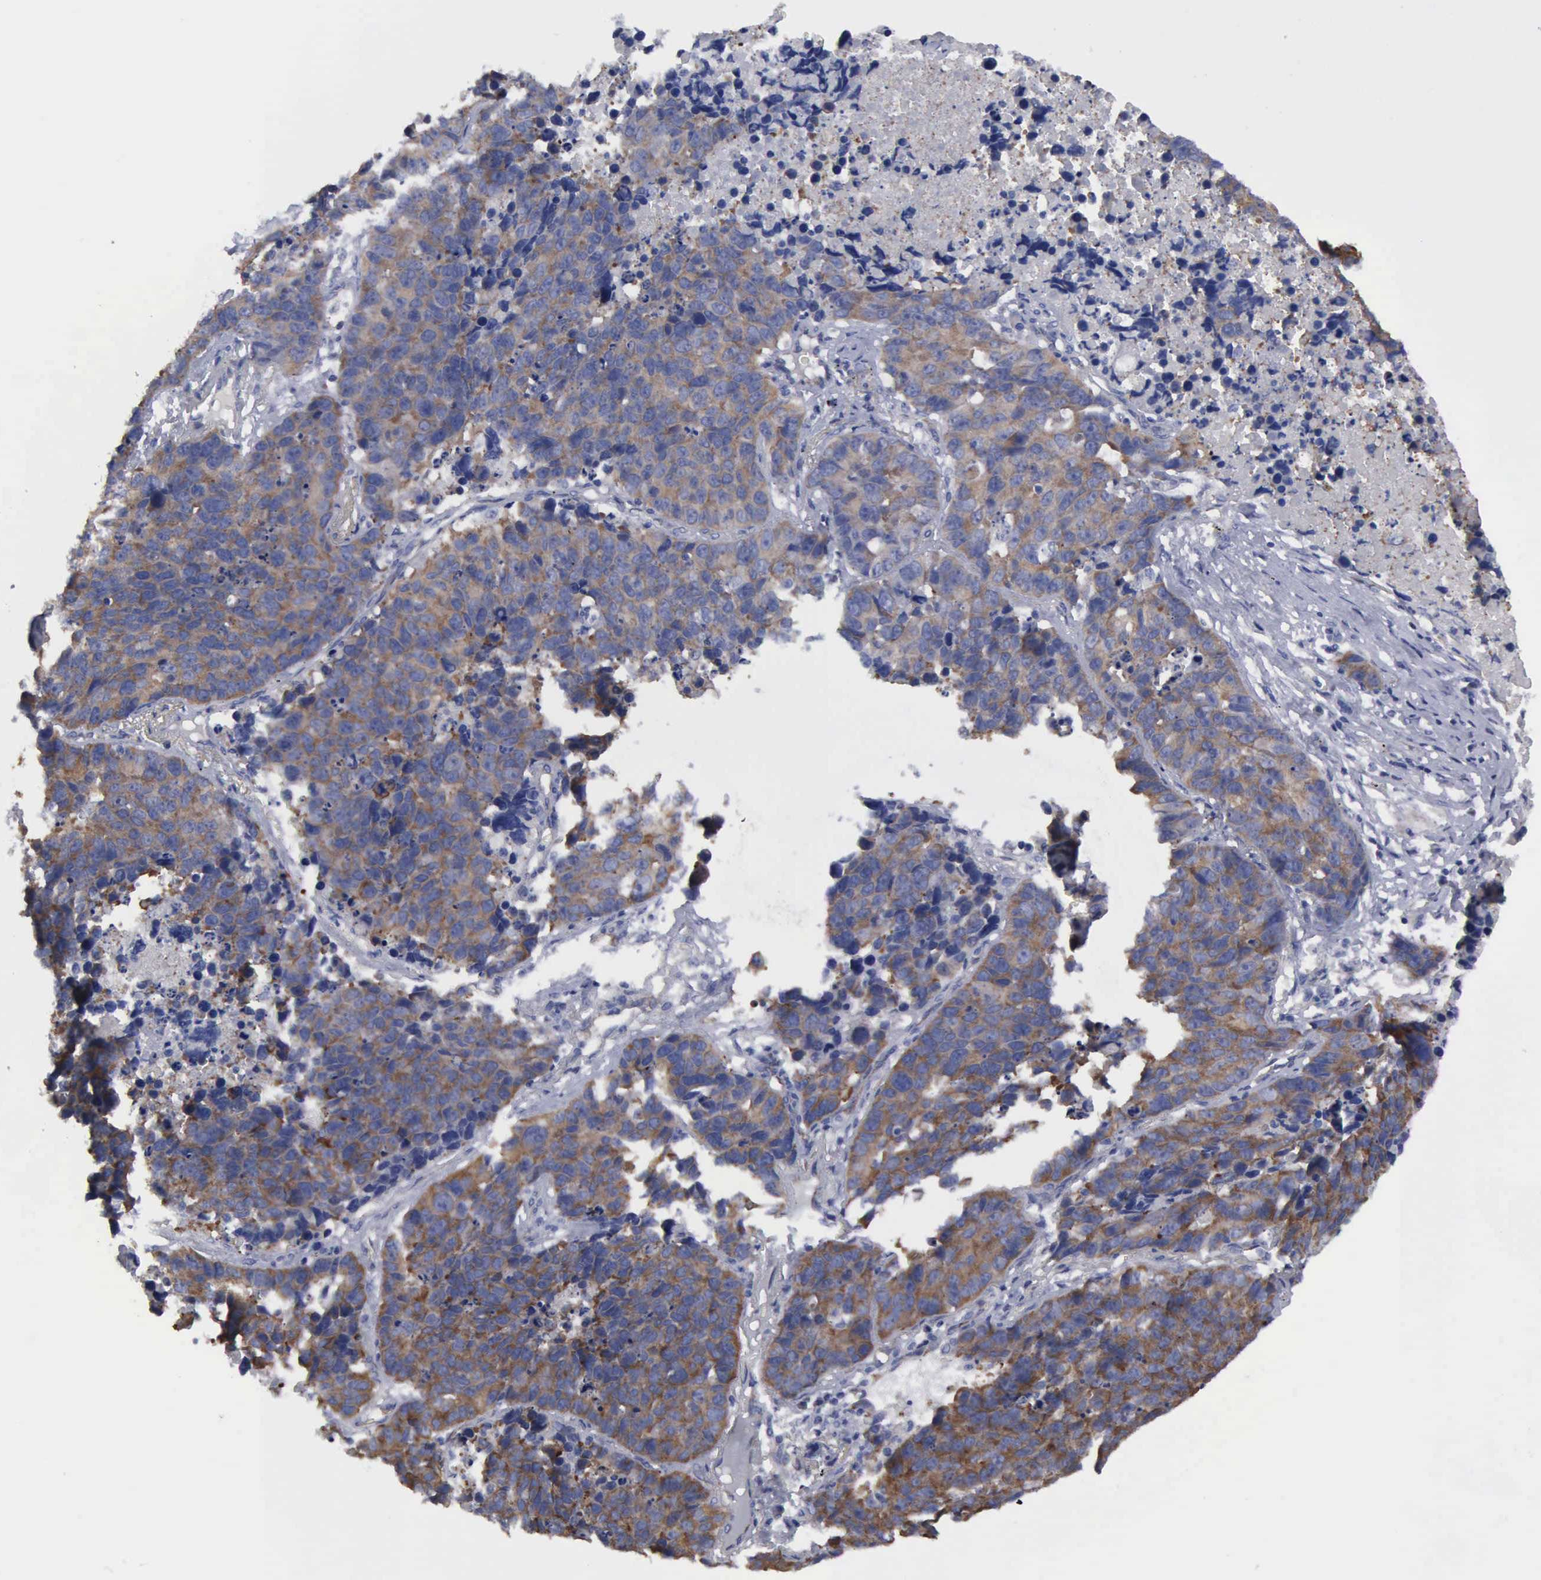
{"staining": {"intensity": "moderate", "quantity": ">75%", "location": "cytoplasmic/membranous"}, "tissue": "lung cancer", "cell_type": "Tumor cells", "image_type": "cancer", "snomed": [{"axis": "morphology", "description": "Carcinoid, malignant, NOS"}, {"axis": "topography", "description": "Lung"}], "caption": "Immunohistochemistry (IHC) (DAB (3,3'-diaminobenzidine)) staining of lung cancer shows moderate cytoplasmic/membranous protein expression in about >75% of tumor cells.", "gene": "RDX", "patient": {"sex": "male", "age": 60}}